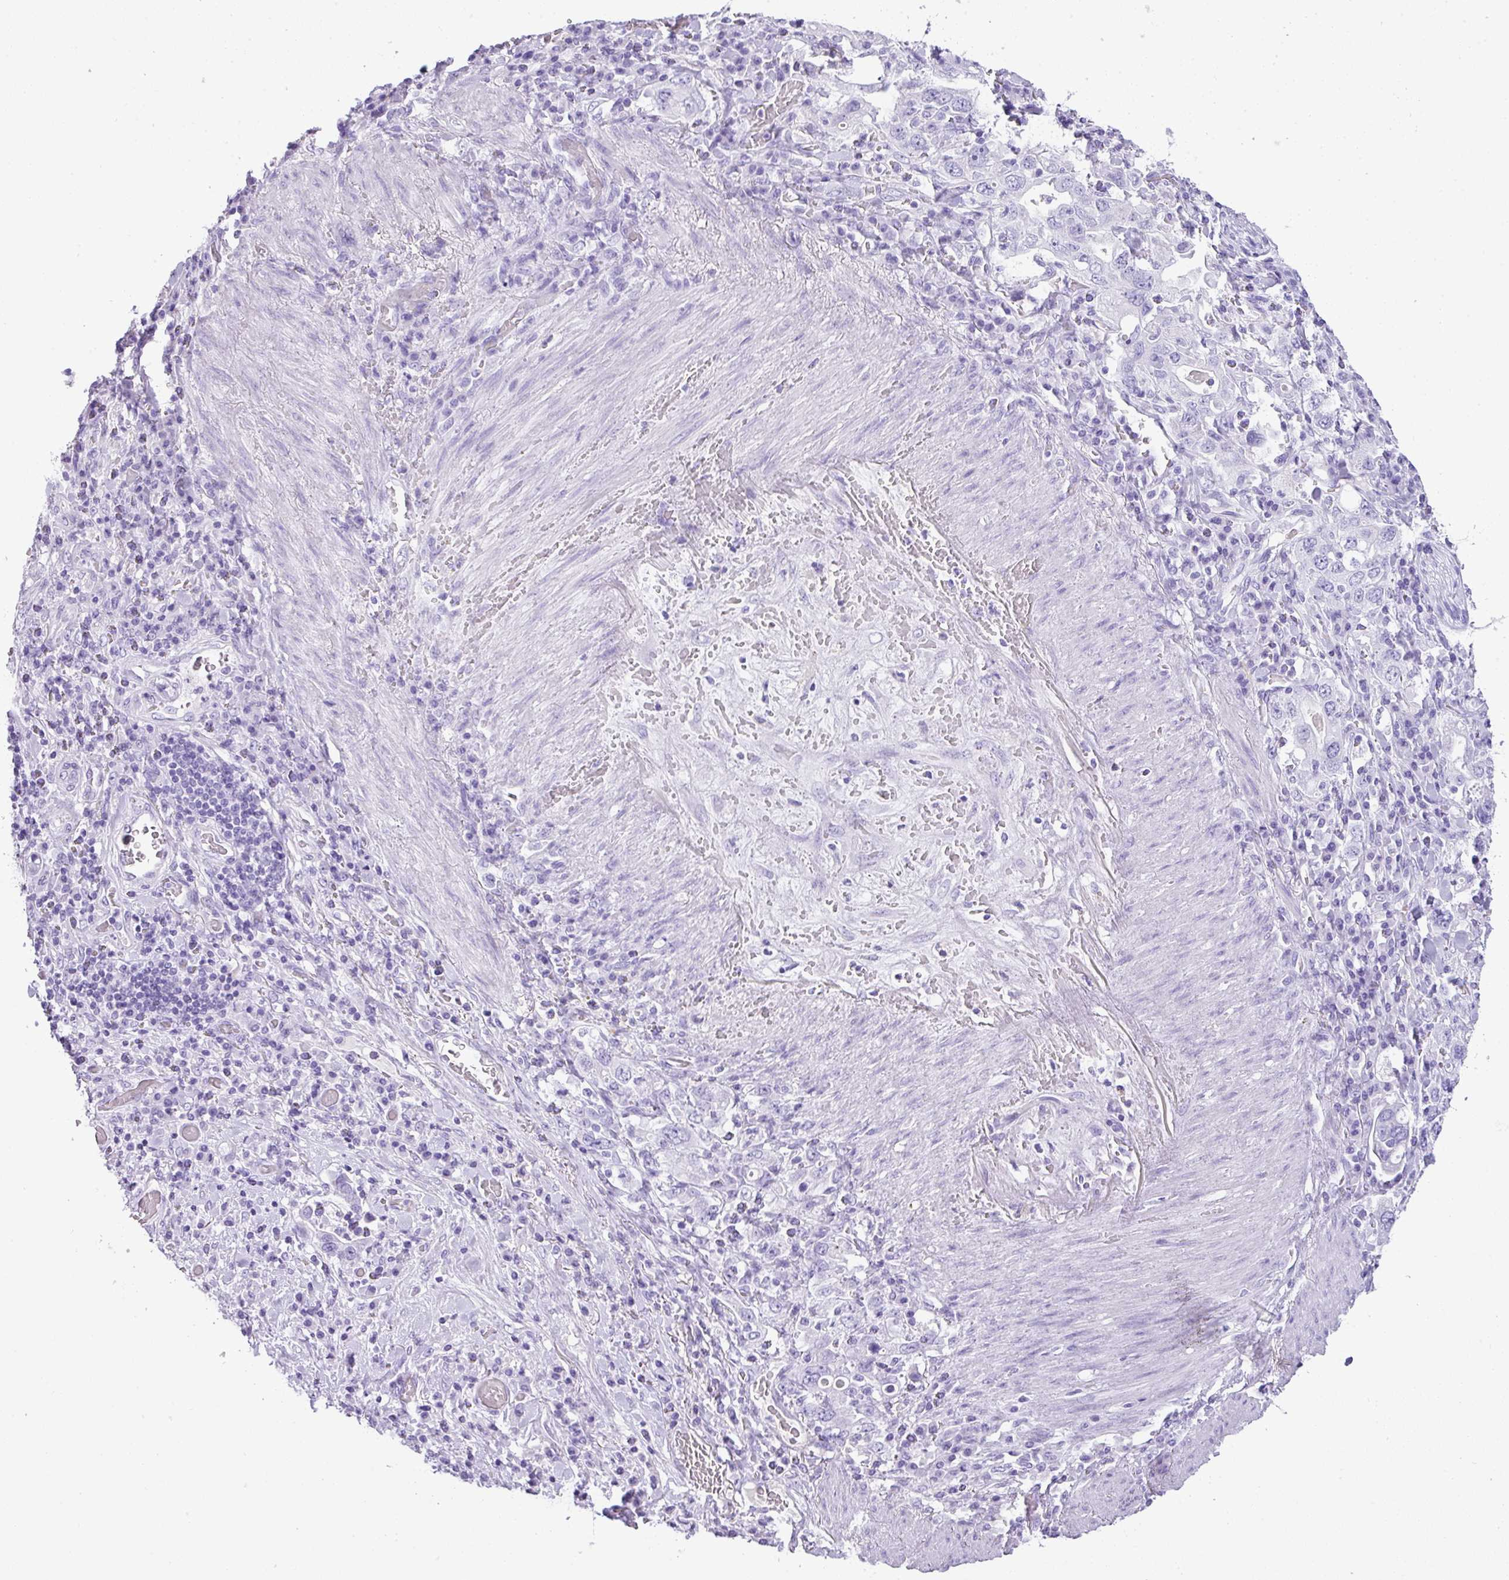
{"staining": {"intensity": "negative", "quantity": "none", "location": "none"}, "tissue": "stomach cancer", "cell_type": "Tumor cells", "image_type": "cancer", "snomed": [{"axis": "morphology", "description": "Adenocarcinoma, NOS"}, {"axis": "topography", "description": "Stomach, upper"}, {"axis": "topography", "description": "Stomach"}], "caption": "Human adenocarcinoma (stomach) stained for a protein using IHC demonstrates no positivity in tumor cells.", "gene": "TNP1", "patient": {"sex": "male", "age": 62}}